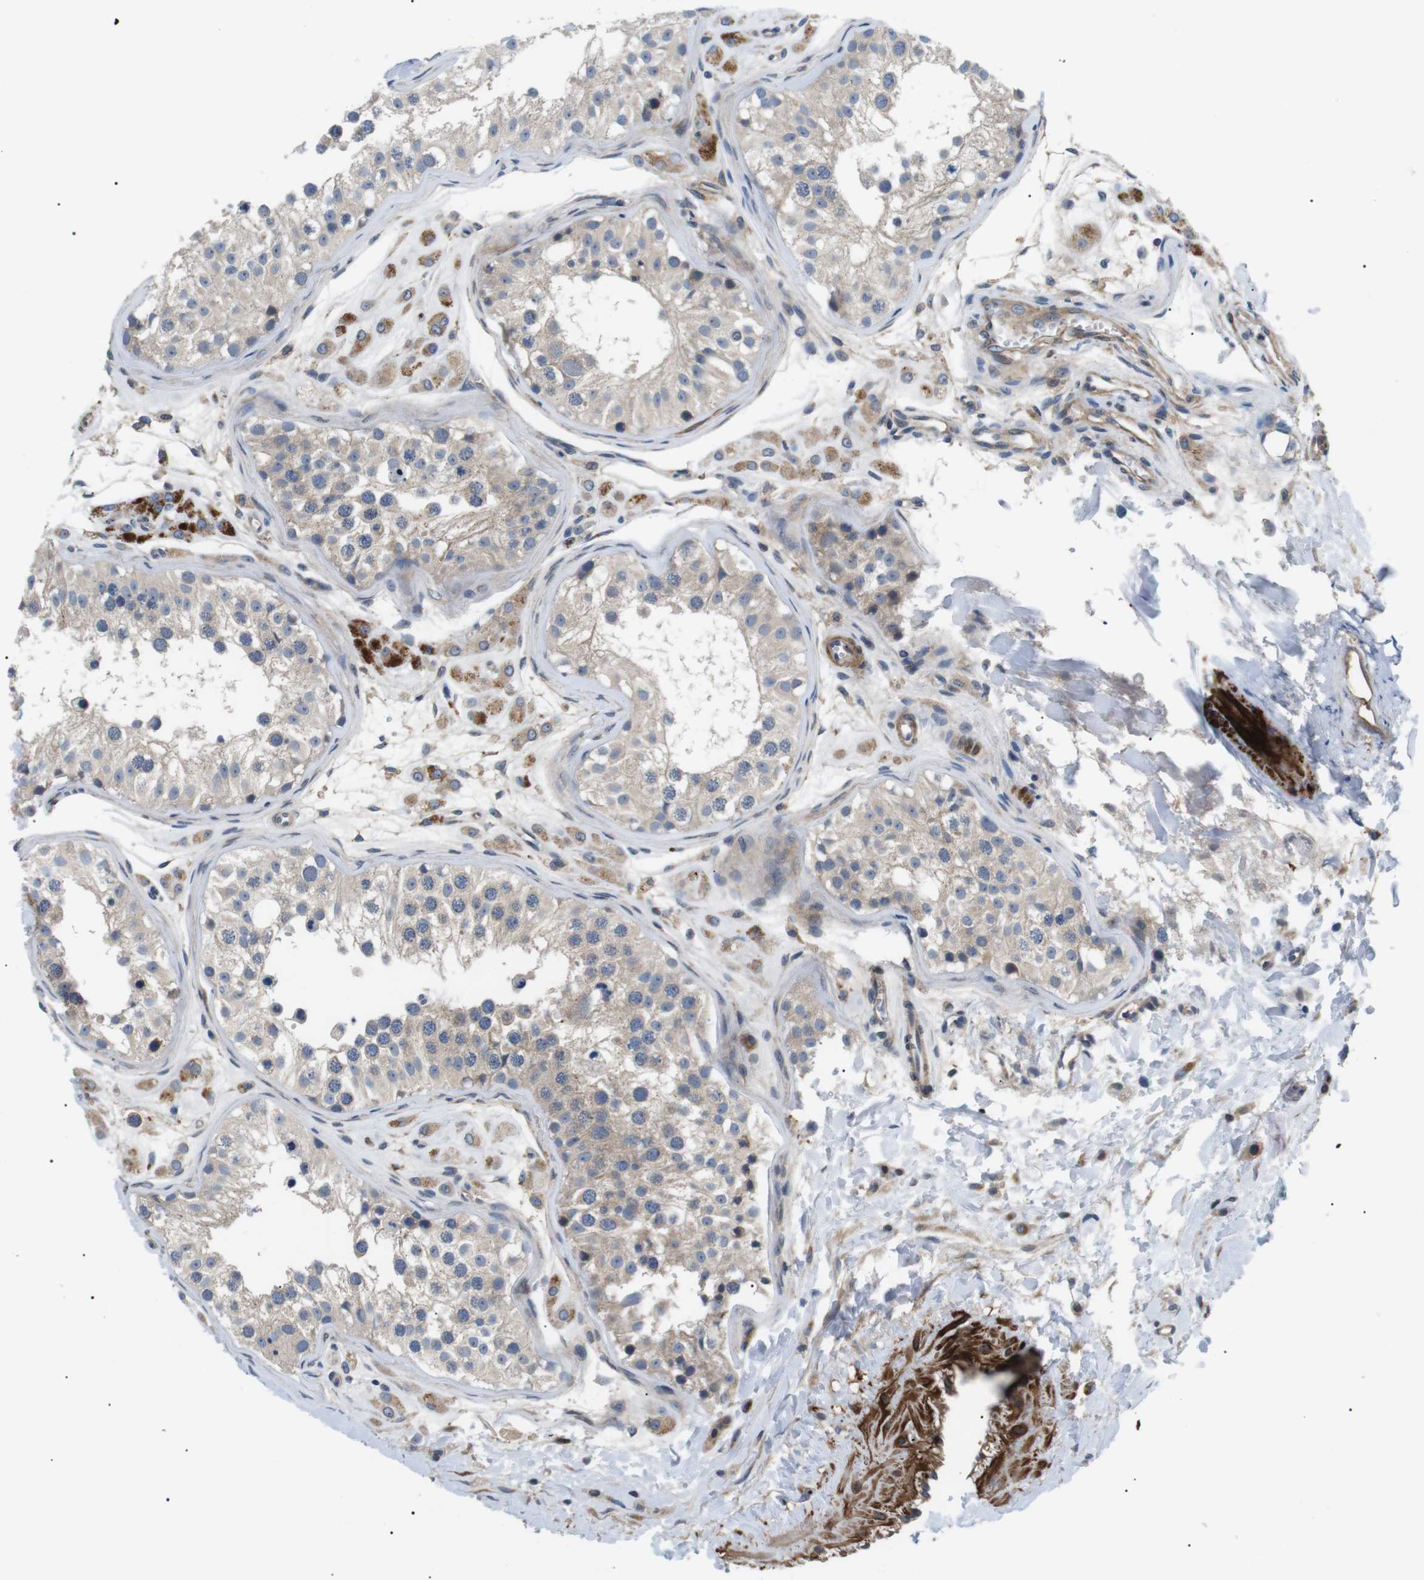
{"staining": {"intensity": "weak", "quantity": "25%-75%", "location": "cytoplasmic/membranous"}, "tissue": "testis", "cell_type": "Cells in seminiferous ducts", "image_type": "normal", "snomed": [{"axis": "morphology", "description": "Normal tissue, NOS"}, {"axis": "morphology", "description": "Adenocarcinoma, metastatic, NOS"}, {"axis": "topography", "description": "Testis"}], "caption": "About 25%-75% of cells in seminiferous ducts in benign human testis exhibit weak cytoplasmic/membranous protein expression as visualized by brown immunohistochemical staining.", "gene": "DIPK1A", "patient": {"sex": "male", "age": 26}}